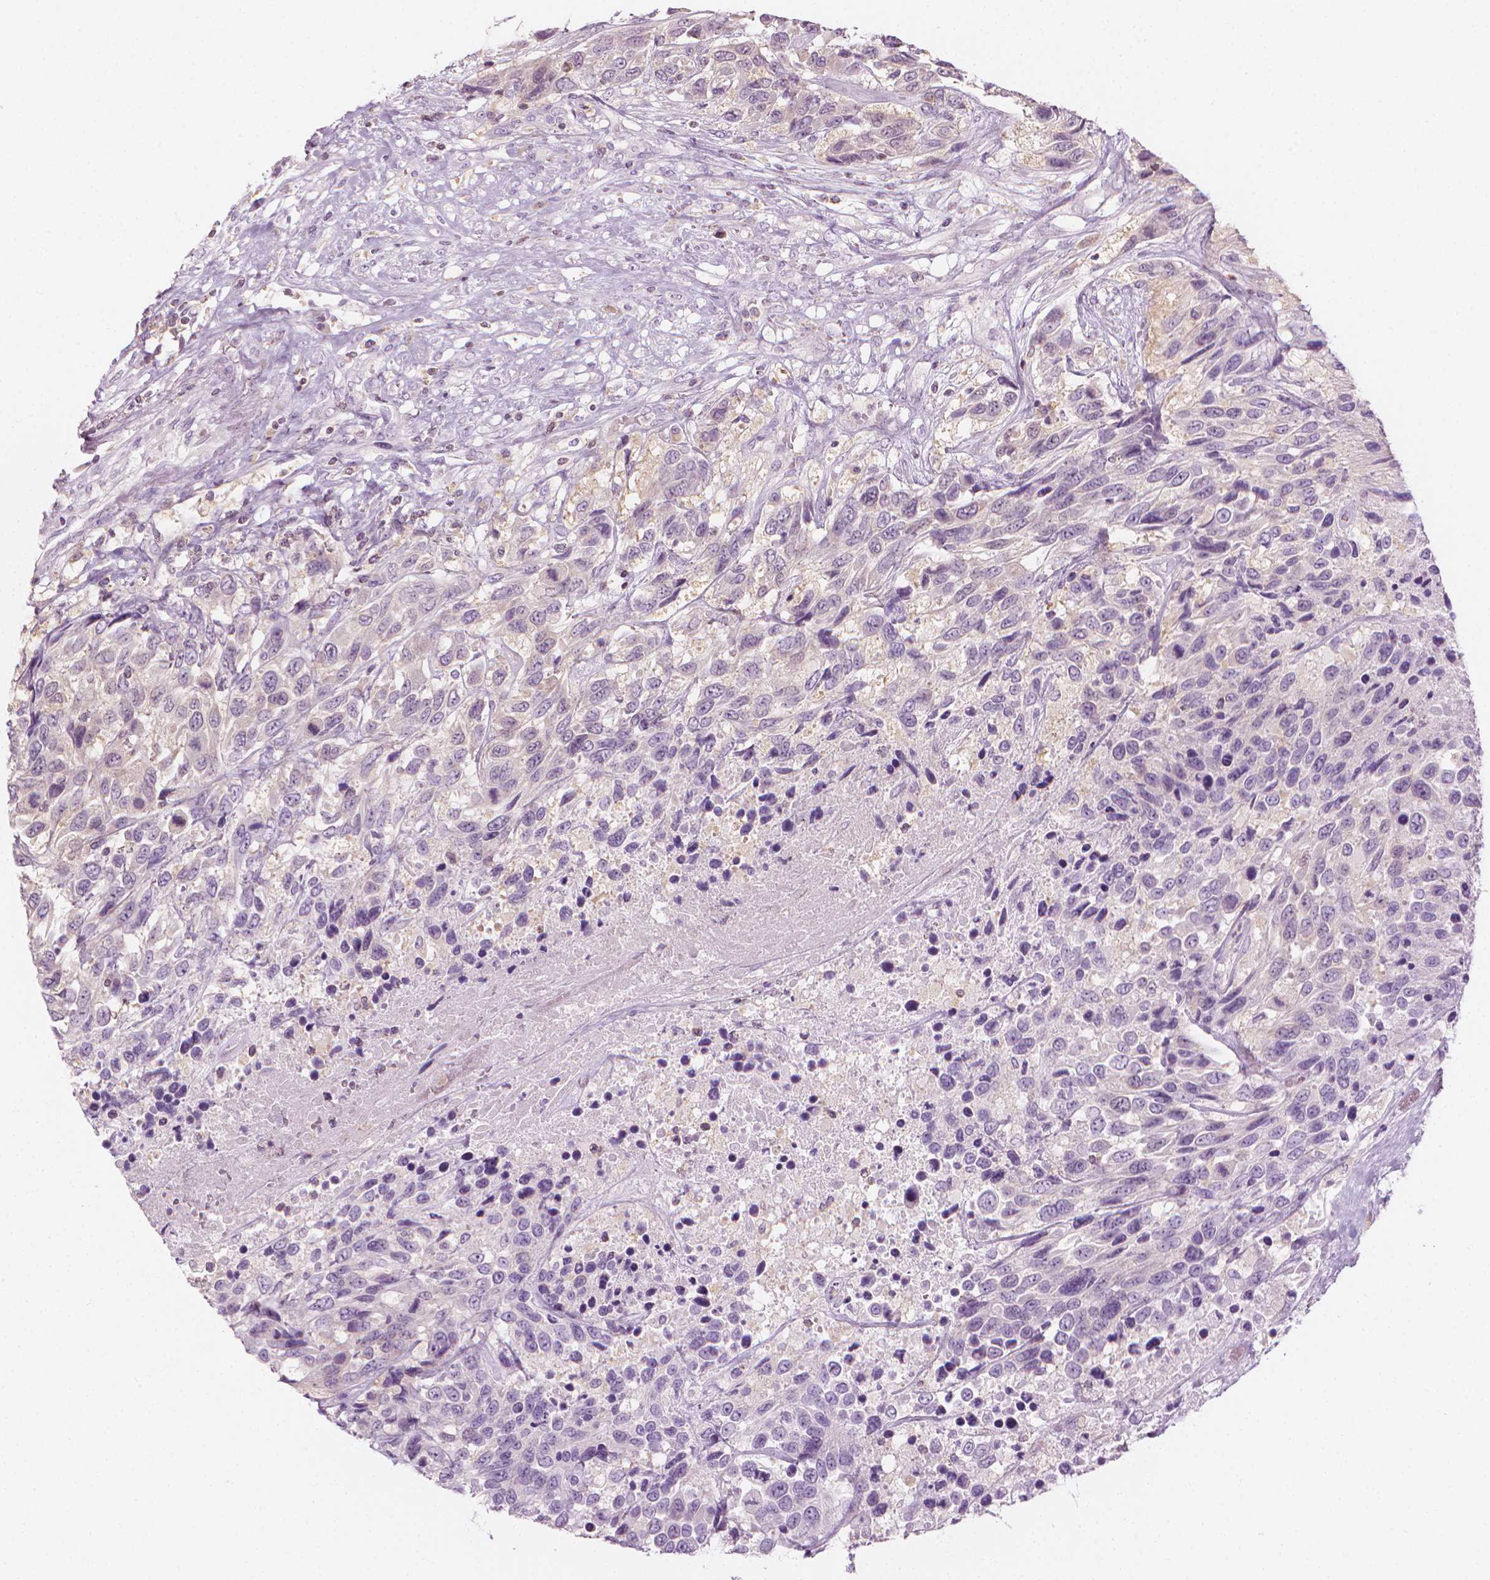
{"staining": {"intensity": "negative", "quantity": "none", "location": "none"}, "tissue": "urothelial cancer", "cell_type": "Tumor cells", "image_type": "cancer", "snomed": [{"axis": "morphology", "description": "Urothelial carcinoma, High grade"}, {"axis": "topography", "description": "Urinary bladder"}], "caption": "A high-resolution image shows immunohistochemistry staining of urothelial carcinoma (high-grade), which demonstrates no significant staining in tumor cells.", "gene": "SHMT1", "patient": {"sex": "female", "age": 70}}